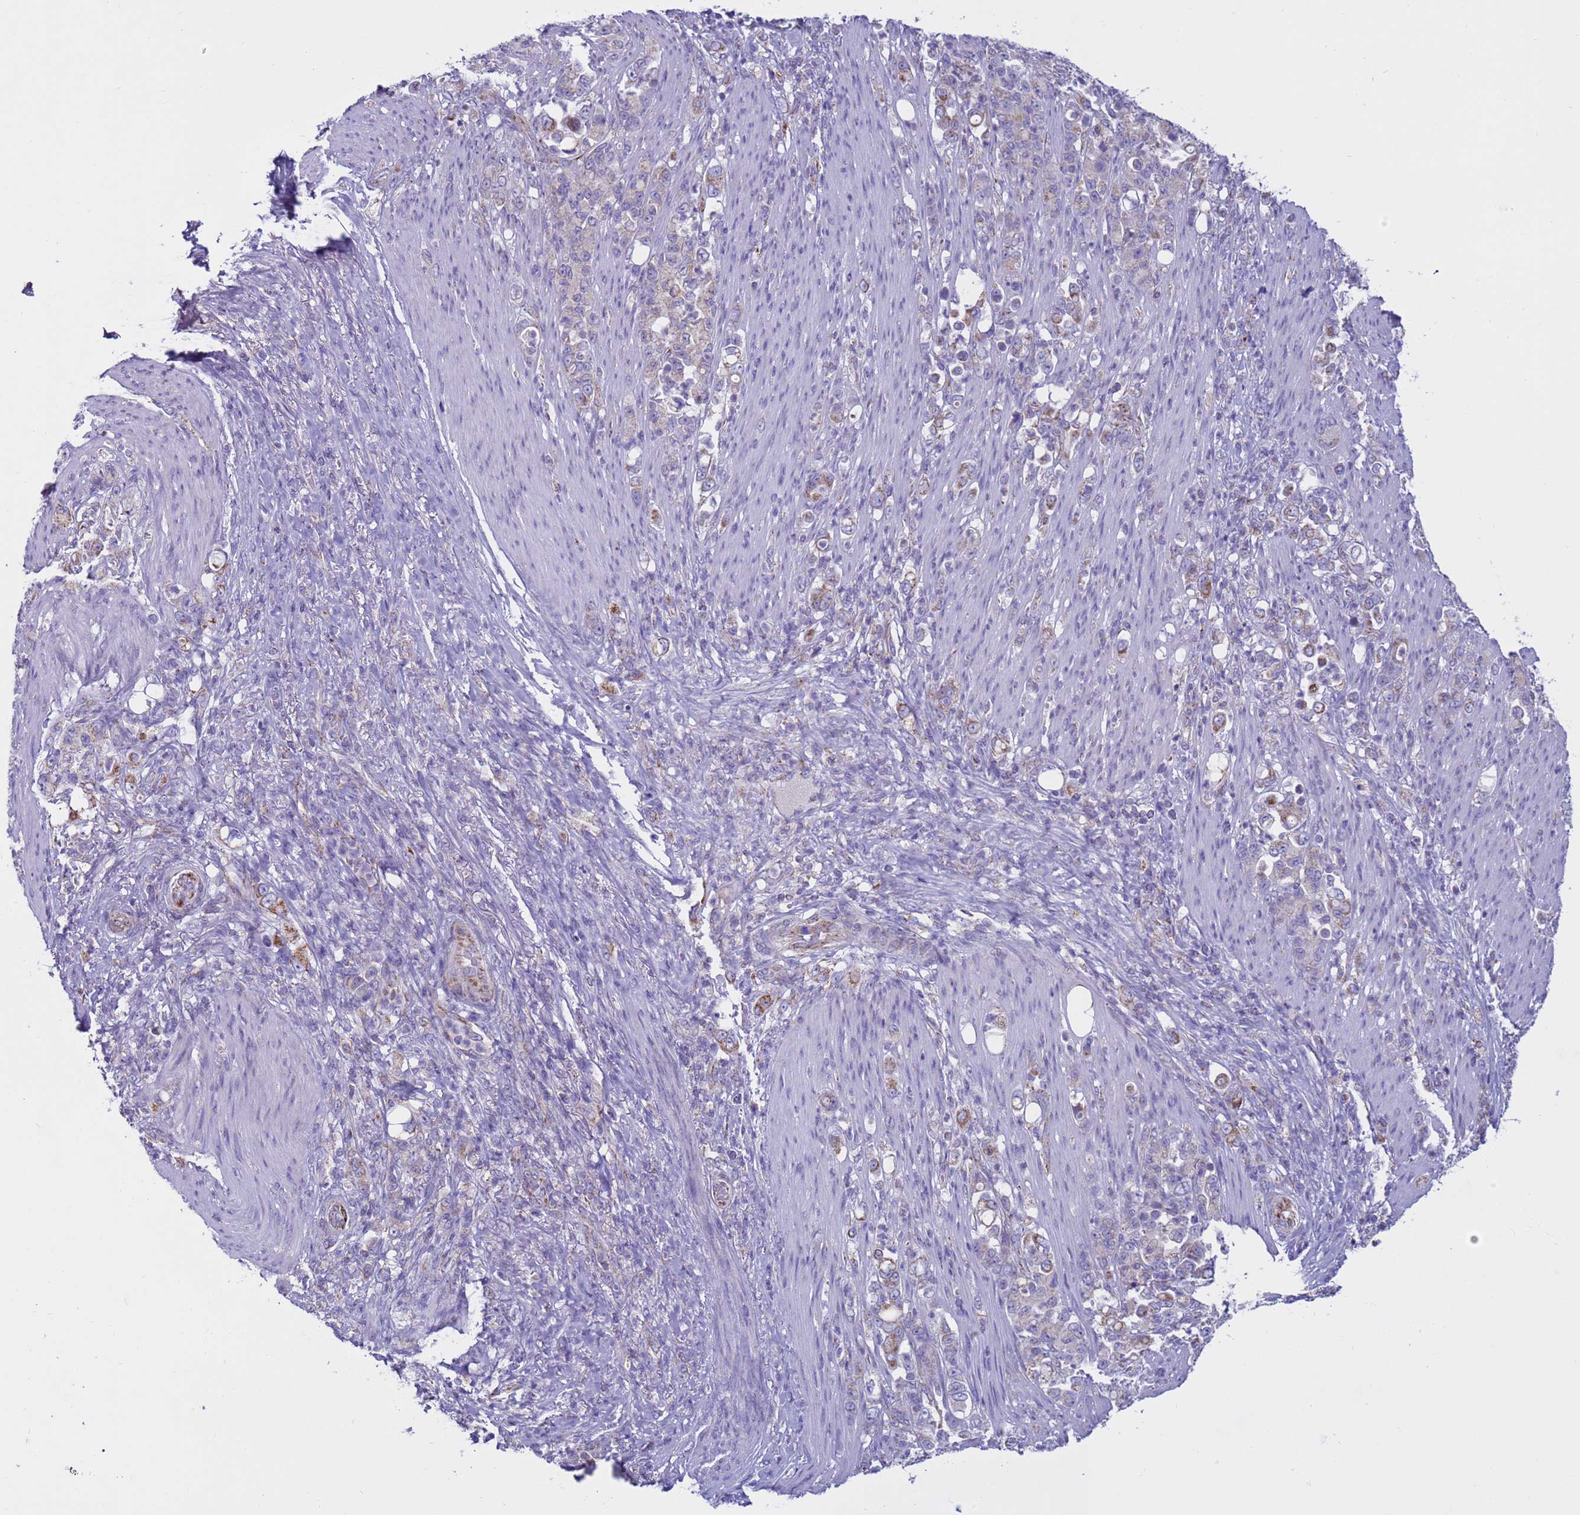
{"staining": {"intensity": "moderate", "quantity": "25%-75%", "location": "cytoplasmic/membranous"}, "tissue": "stomach cancer", "cell_type": "Tumor cells", "image_type": "cancer", "snomed": [{"axis": "morphology", "description": "Normal tissue, NOS"}, {"axis": "morphology", "description": "Adenocarcinoma, NOS"}, {"axis": "topography", "description": "Stomach"}], "caption": "Immunohistochemical staining of stomach cancer demonstrates medium levels of moderate cytoplasmic/membranous staining in approximately 25%-75% of tumor cells.", "gene": "NCALD", "patient": {"sex": "female", "age": 79}}